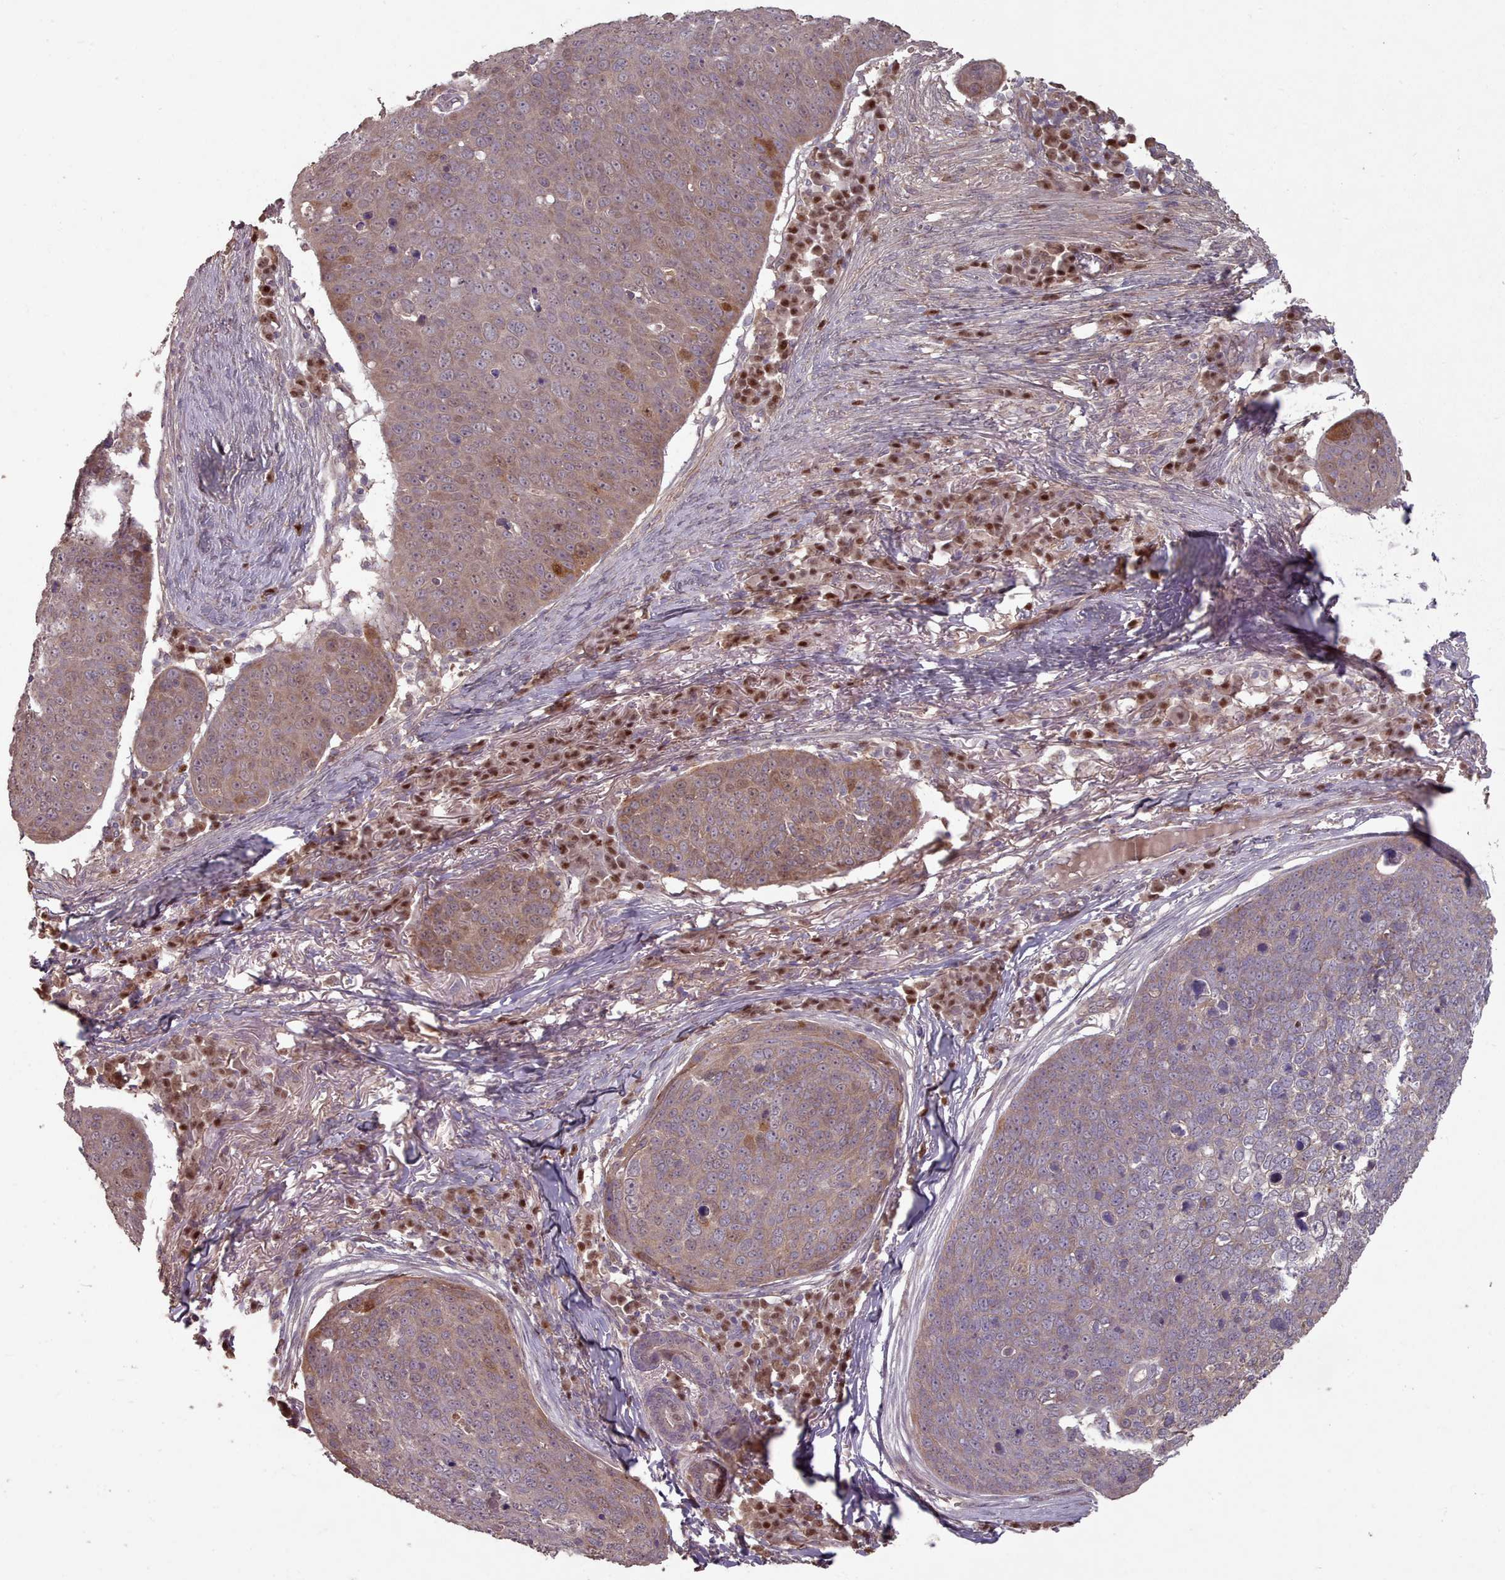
{"staining": {"intensity": "moderate", "quantity": "25%-75%", "location": "cytoplasmic/membranous,nuclear"}, "tissue": "skin cancer", "cell_type": "Tumor cells", "image_type": "cancer", "snomed": [{"axis": "morphology", "description": "Squamous cell carcinoma, NOS"}, {"axis": "topography", "description": "Skin"}], "caption": "Approximately 25%-75% of tumor cells in skin cancer demonstrate moderate cytoplasmic/membranous and nuclear protein expression as visualized by brown immunohistochemical staining.", "gene": "ERCC6L", "patient": {"sex": "male", "age": 71}}